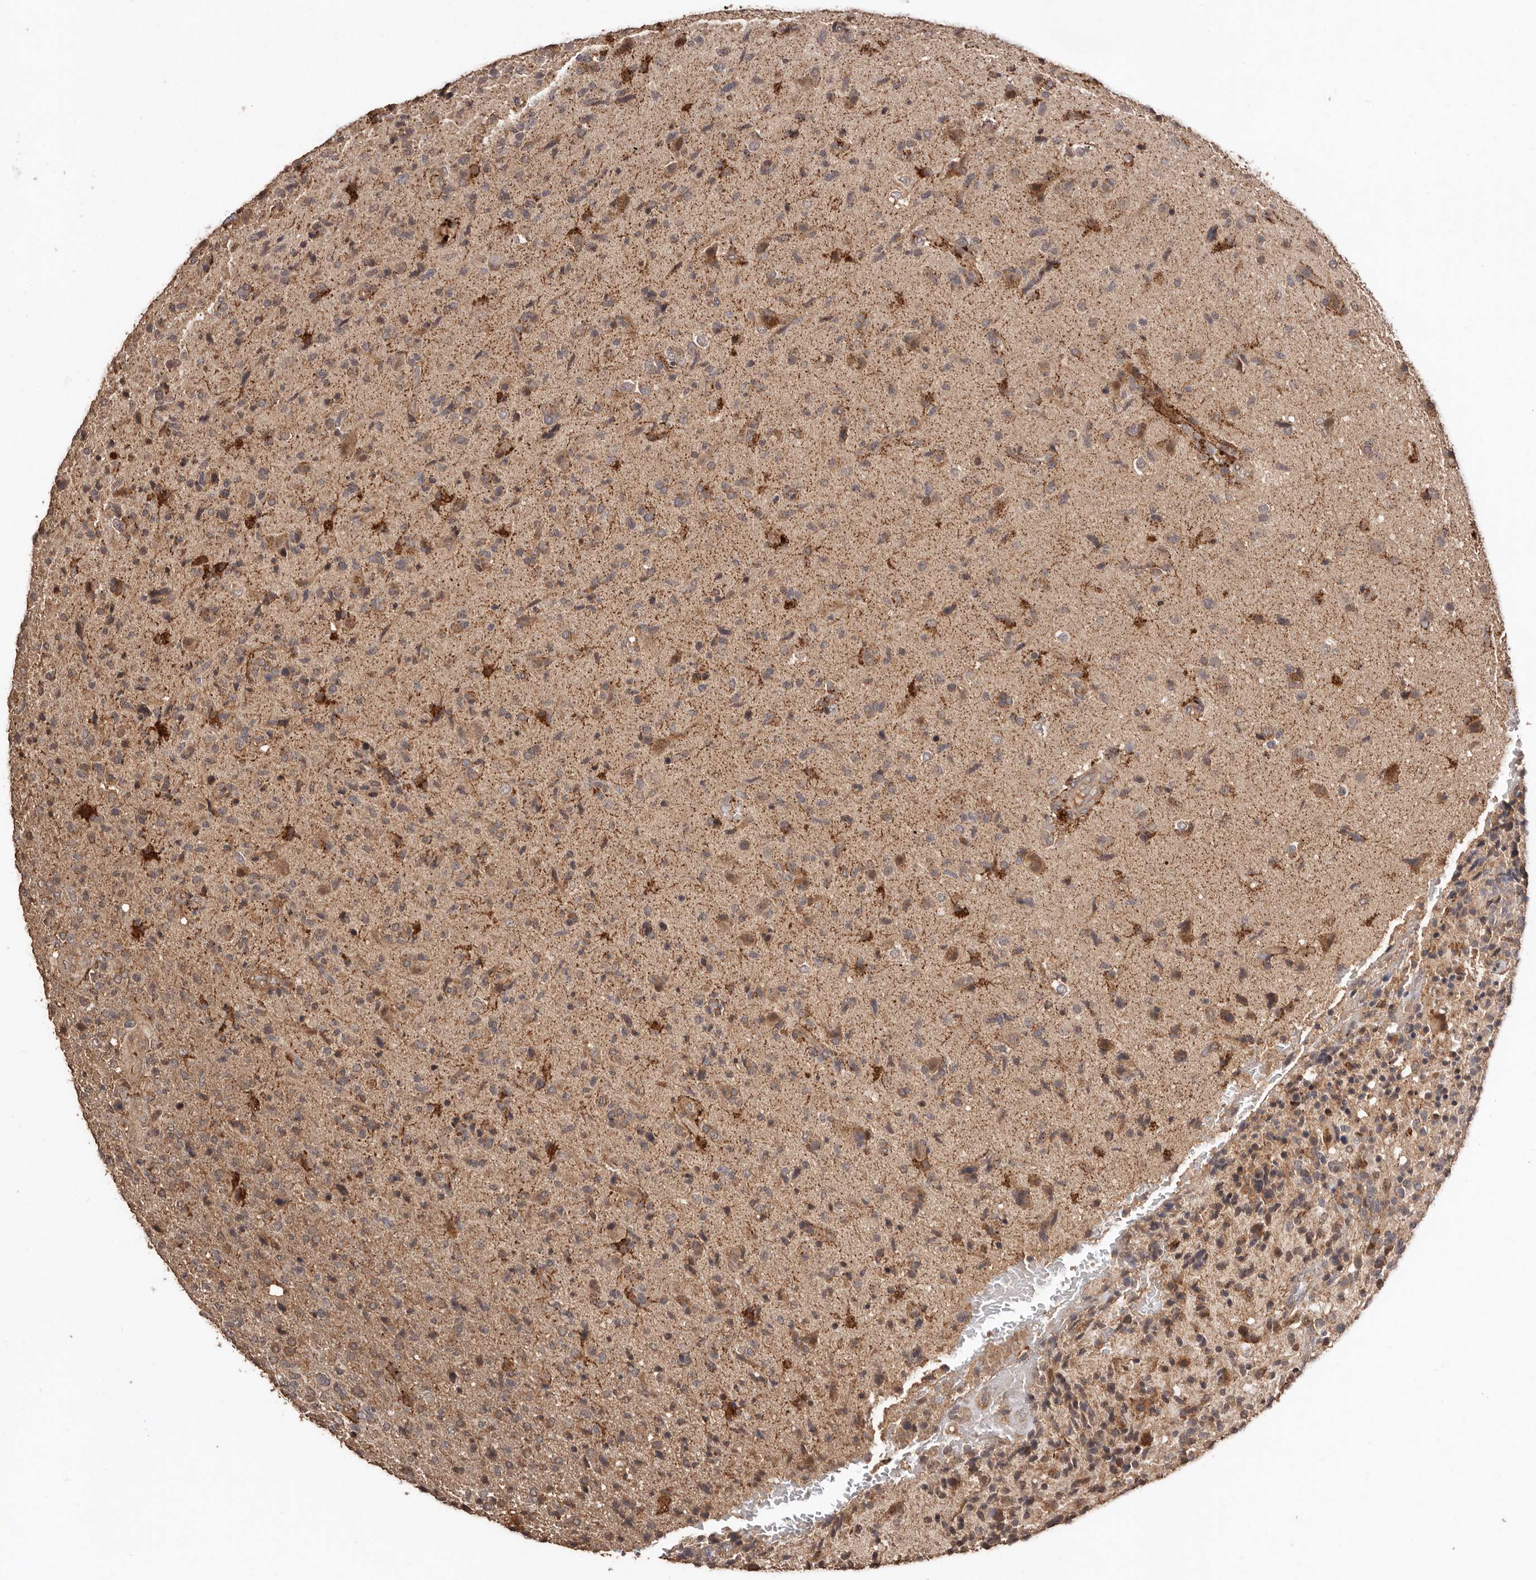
{"staining": {"intensity": "moderate", "quantity": "25%-75%", "location": "cytoplasmic/membranous"}, "tissue": "glioma", "cell_type": "Tumor cells", "image_type": "cancer", "snomed": [{"axis": "morphology", "description": "Glioma, malignant, High grade"}, {"axis": "topography", "description": "Brain"}], "caption": "Glioma stained for a protein exhibits moderate cytoplasmic/membranous positivity in tumor cells.", "gene": "RWDD1", "patient": {"sex": "male", "age": 72}}